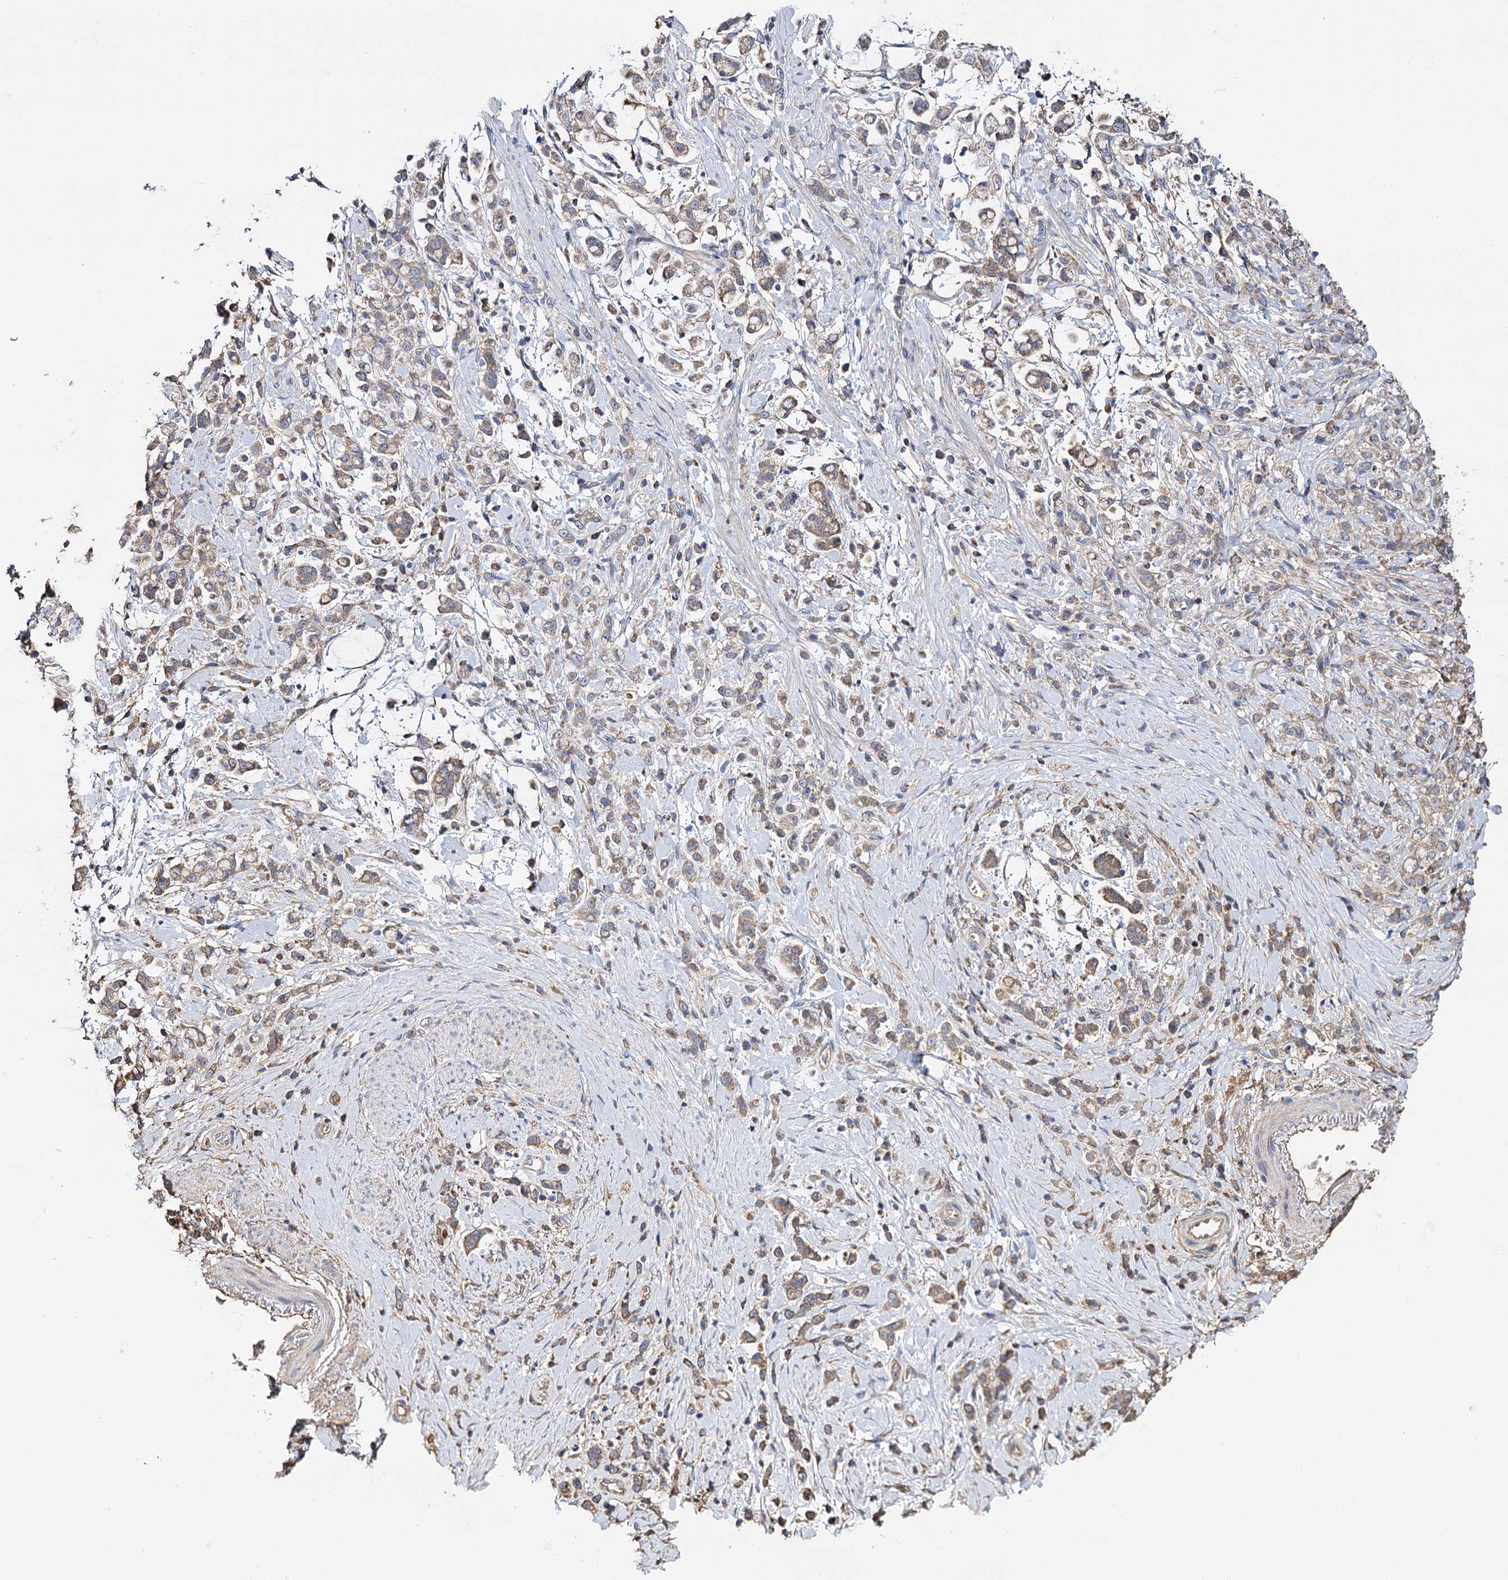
{"staining": {"intensity": "weak", "quantity": ">75%", "location": "cytoplasmic/membranous"}, "tissue": "stomach cancer", "cell_type": "Tumor cells", "image_type": "cancer", "snomed": [{"axis": "morphology", "description": "Adenocarcinoma, NOS"}, {"axis": "topography", "description": "Stomach"}], "caption": "An immunohistochemistry image of neoplastic tissue is shown. Protein staining in brown labels weak cytoplasmic/membranous positivity in stomach cancer within tumor cells.", "gene": "IDI1", "patient": {"sex": "female", "age": 60}}